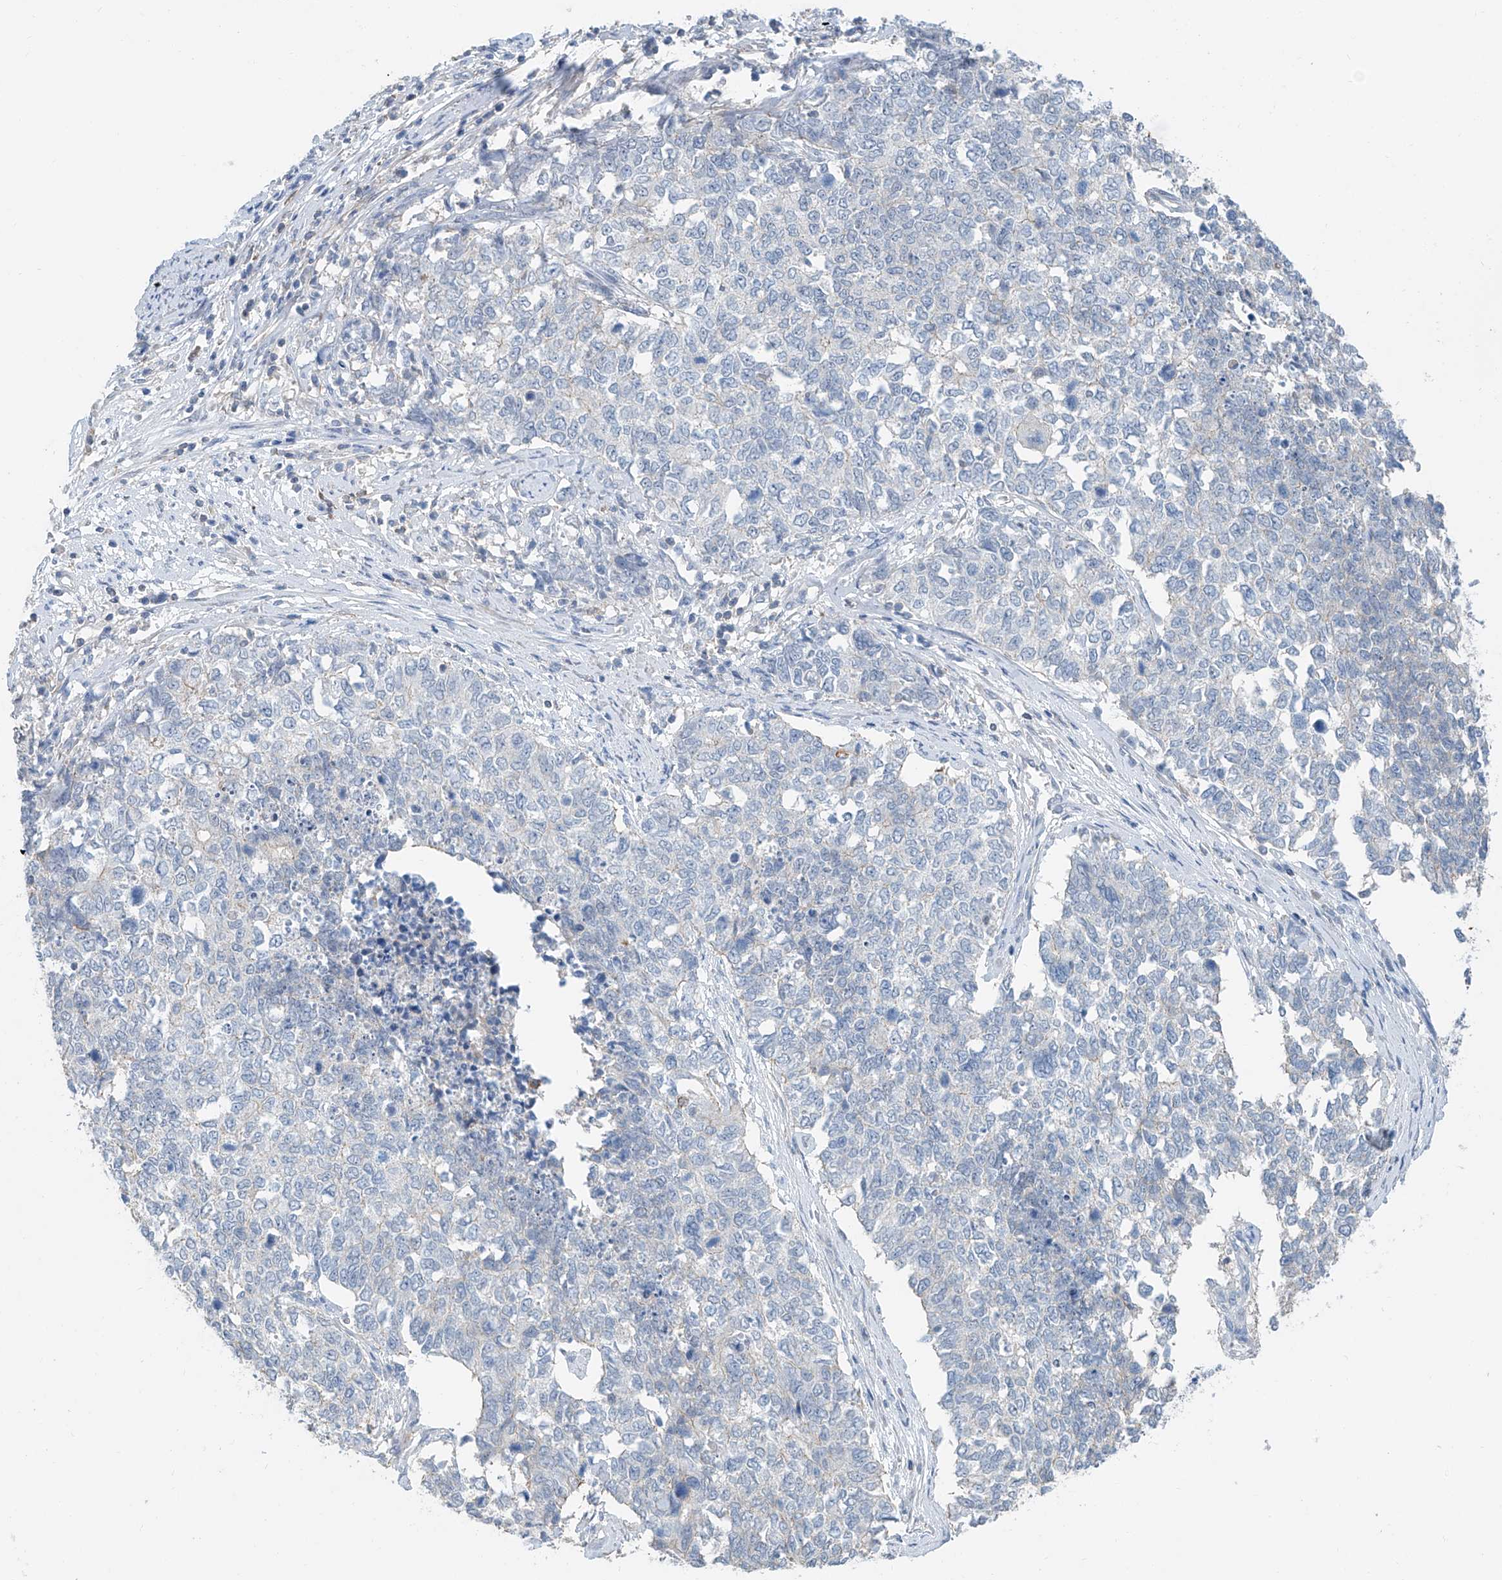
{"staining": {"intensity": "negative", "quantity": "none", "location": "none"}, "tissue": "cervical cancer", "cell_type": "Tumor cells", "image_type": "cancer", "snomed": [{"axis": "morphology", "description": "Squamous cell carcinoma, NOS"}, {"axis": "topography", "description": "Cervix"}], "caption": "There is no significant positivity in tumor cells of cervical squamous cell carcinoma. The staining is performed using DAB brown chromogen with nuclei counter-stained in using hematoxylin.", "gene": "ANKRD34A", "patient": {"sex": "female", "age": 63}}